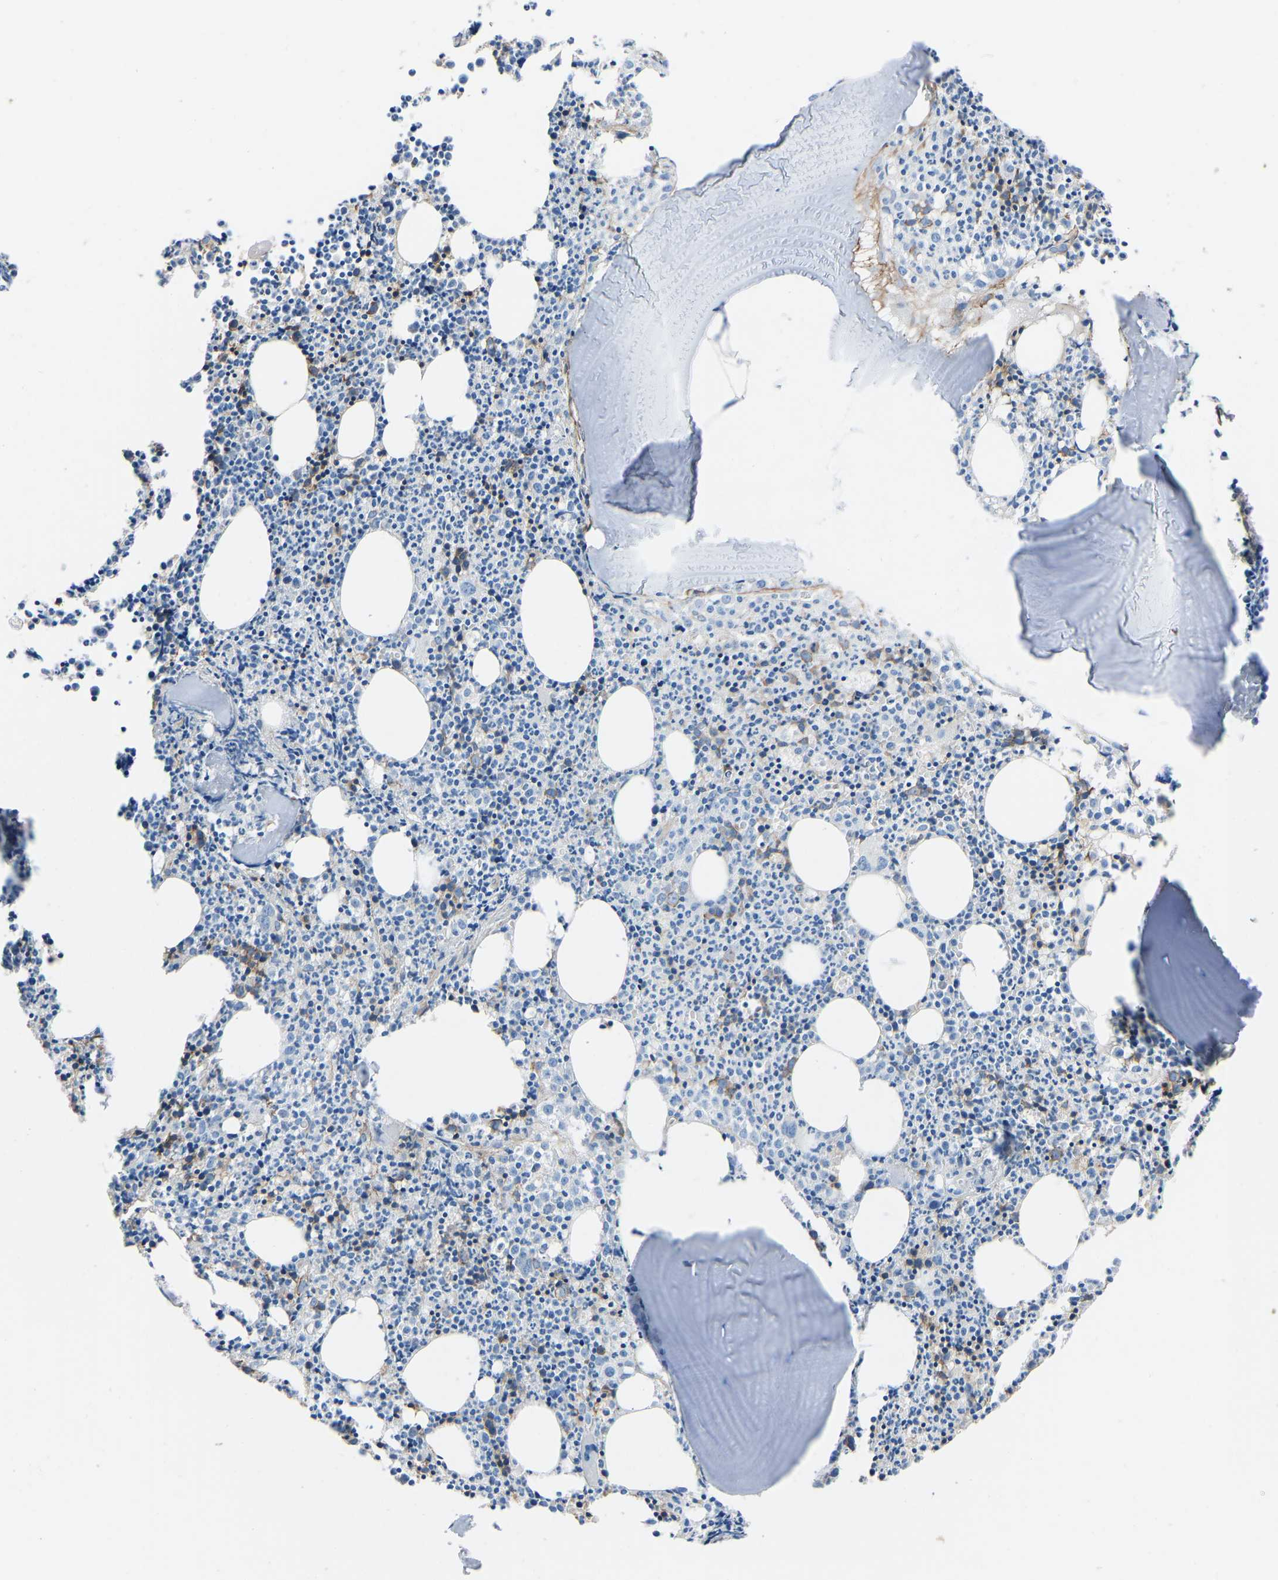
{"staining": {"intensity": "moderate", "quantity": "<25%", "location": "cytoplasmic/membranous"}, "tissue": "bone marrow", "cell_type": "Hematopoietic cells", "image_type": "normal", "snomed": [{"axis": "morphology", "description": "Normal tissue, NOS"}, {"axis": "morphology", "description": "Inflammation, NOS"}, {"axis": "topography", "description": "Bone marrow"}], "caption": "Hematopoietic cells show low levels of moderate cytoplasmic/membranous positivity in approximately <25% of cells in normal human bone marrow. The protein of interest is shown in brown color, while the nuclei are stained blue.", "gene": "MYH10", "patient": {"sex": "female", "age": 53}}